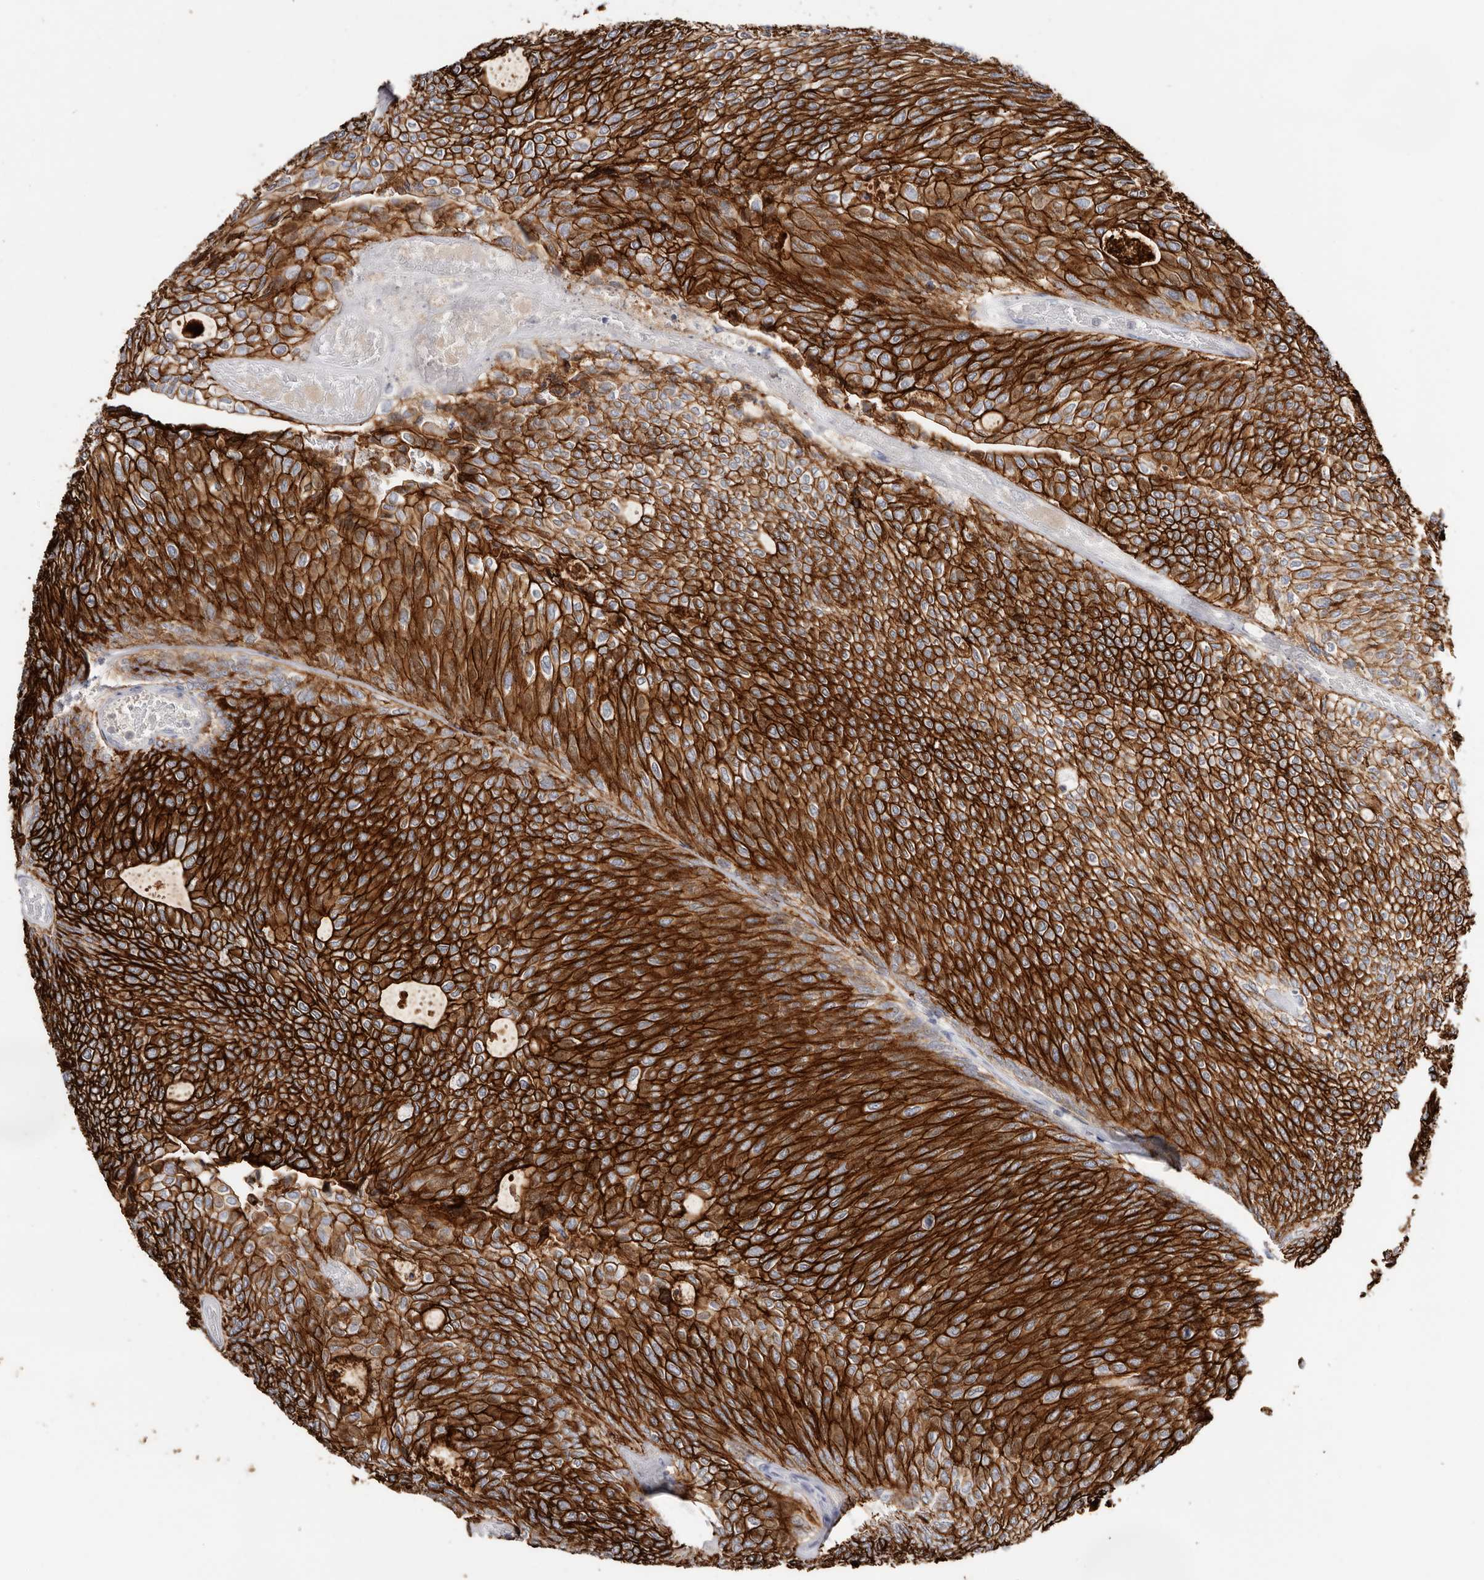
{"staining": {"intensity": "strong", "quantity": ">75%", "location": "cytoplasmic/membranous"}, "tissue": "urothelial cancer", "cell_type": "Tumor cells", "image_type": "cancer", "snomed": [{"axis": "morphology", "description": "Urothelial carcinoma, Low grade"}, {"axis": "topography", "description": "Urinary bladder"}], "caption": "This histopathology image shows immunohistochemistry staining of human urothelial carcinoma (low-grade), with high strong cytoplasmic/membranous positivity in approximately >75% of tumor cells.", "gene": "S100A14", "patient": {"sex": "female", "age": 79}}